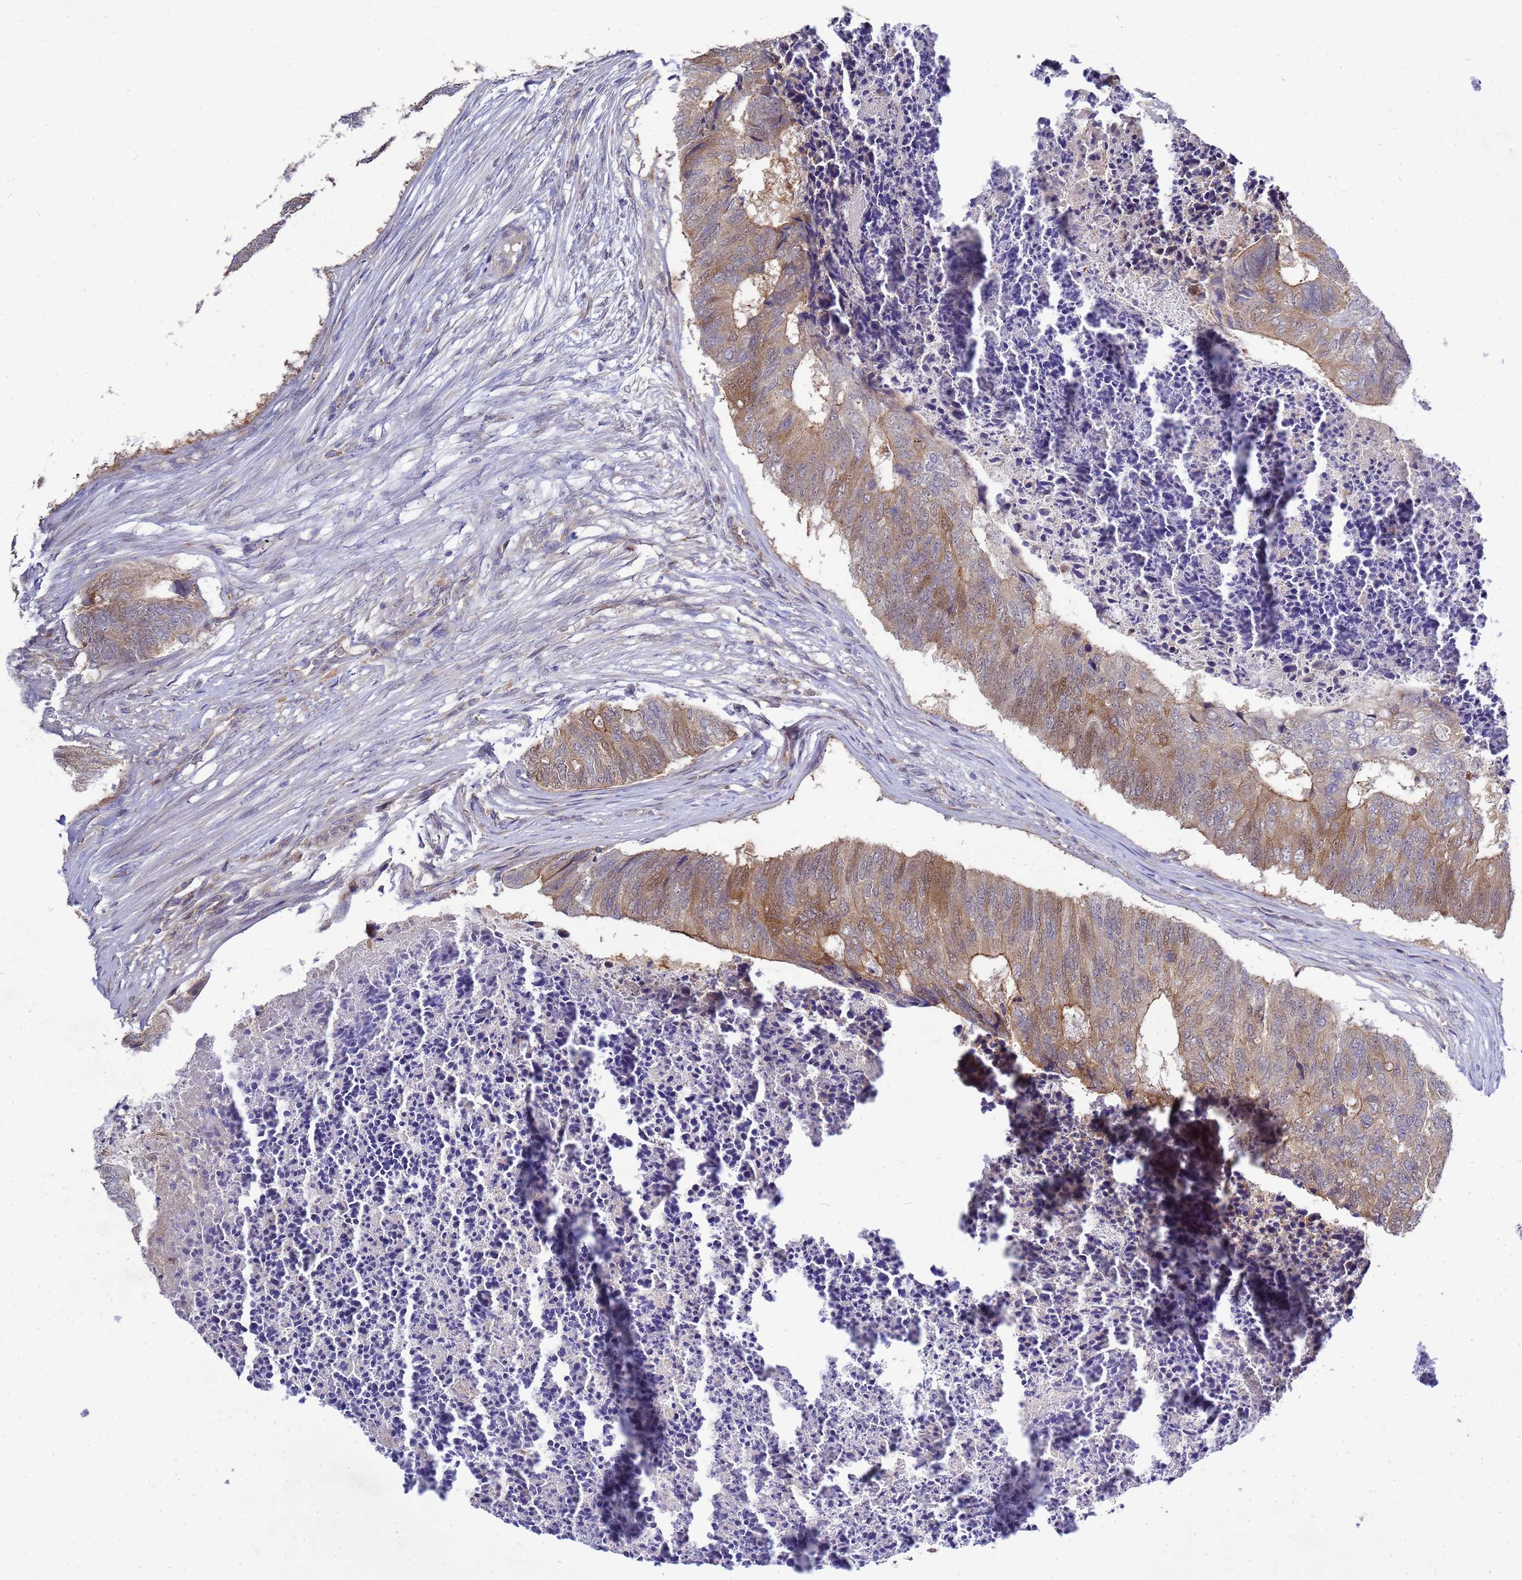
{"staining": {"intensity": "moderate", "quantity": "25%-75%", "location": "cytoplasmic/membranous,nuclear"}, "tissue": "colorectal cancer", "cell_type": "Tumor cells", "image_type": "cancer", "snomed": [{"axis": "morphology", "description": "Adenocarcinoma, NOS"}, {"axis": "topography", "description": "Colon"}], "caption": "Colorectal cancer stained for a protein (brown) shows moderate cytoplasmic/membranous and nuclear positive positivity in approximately 25%-75% of tumor cells.", "gene": "EIF4EBP3", "patient": {"sex": "female", "age": 67}}